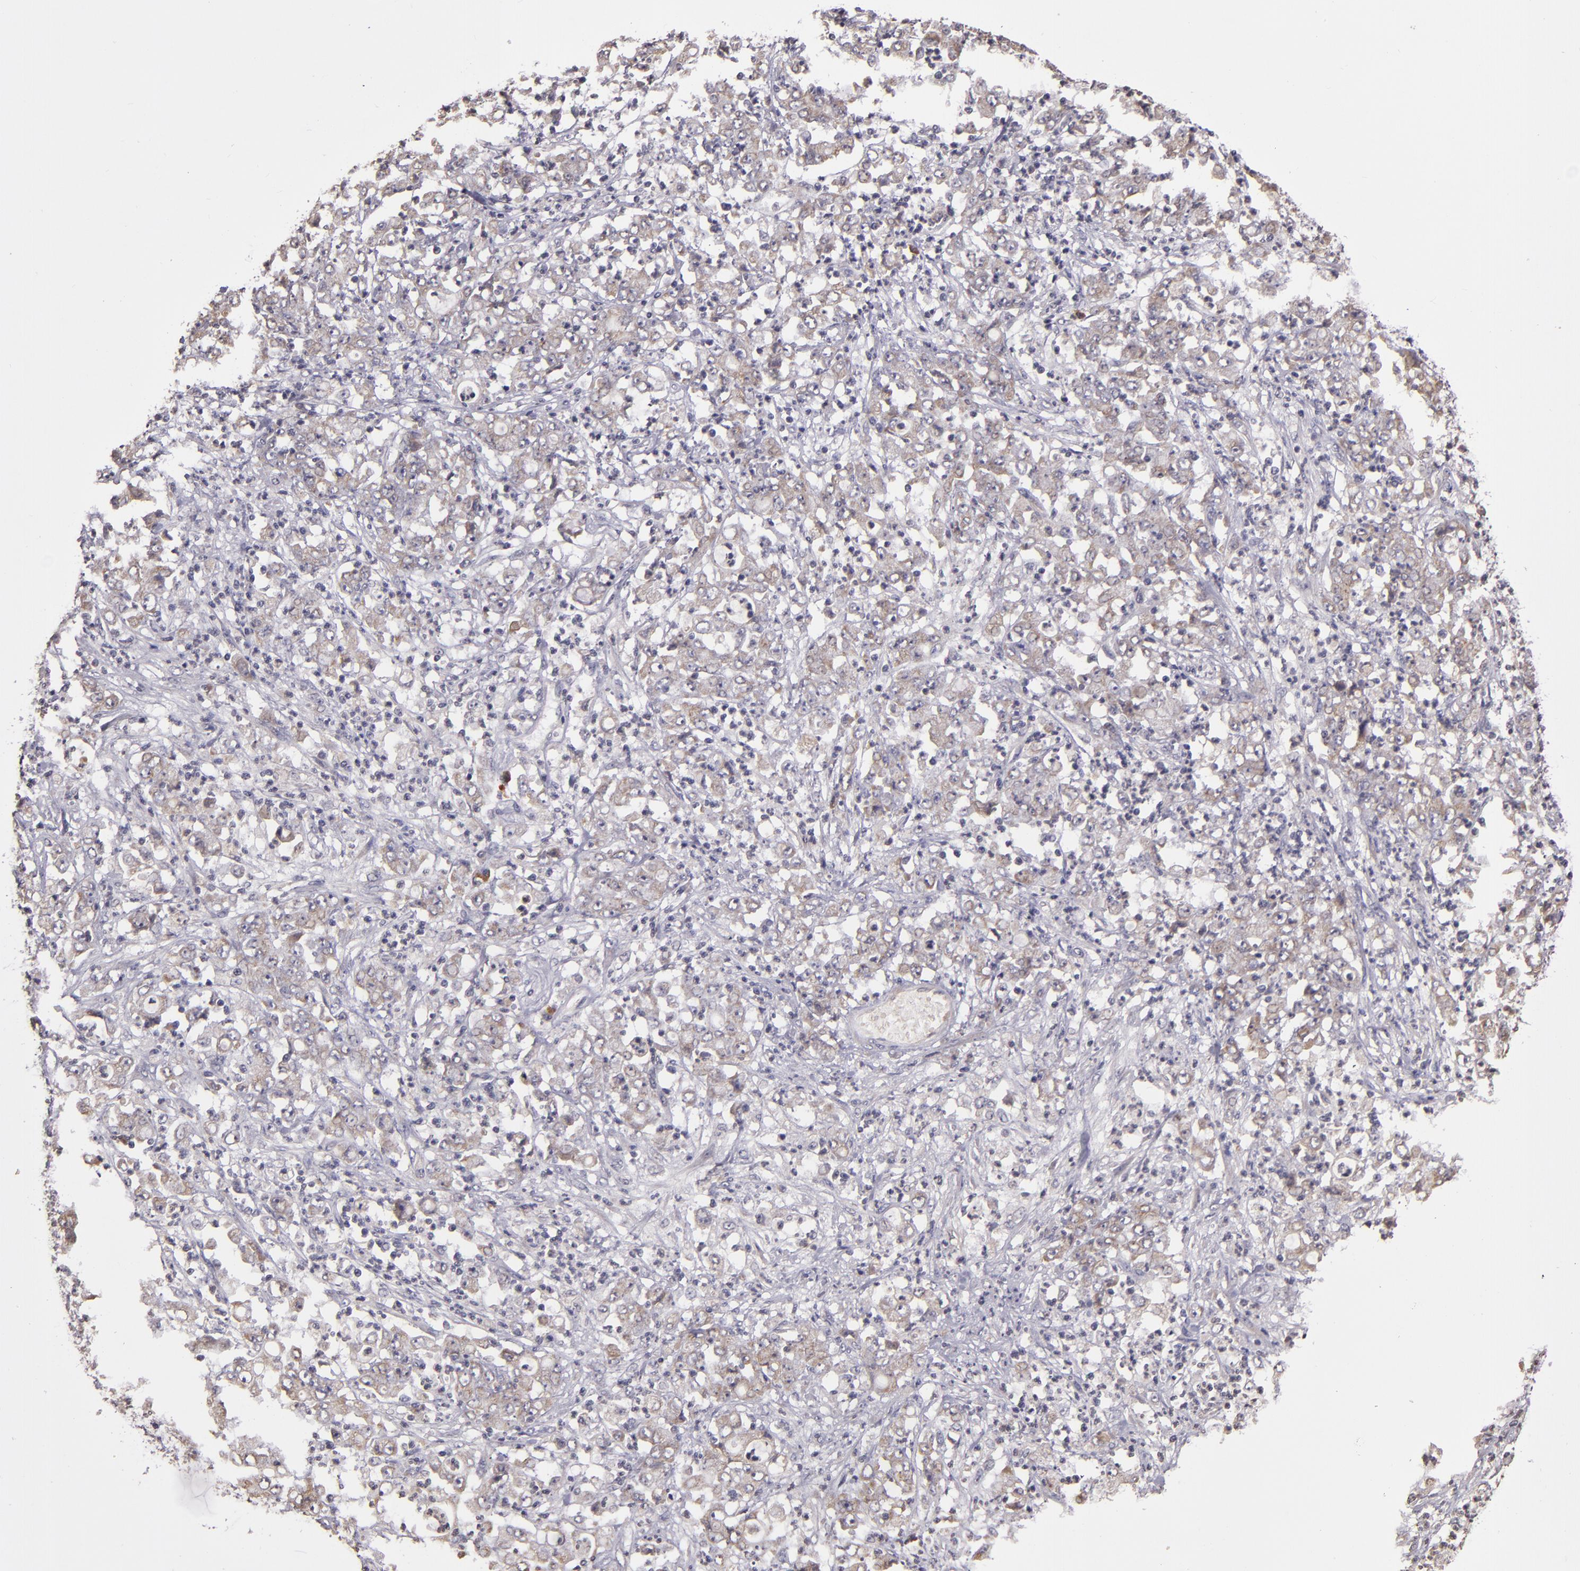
{"staining": {"intensity": "weak", "quantity": ">75%", "location": "cytoplasmic/membranous"}, "tissue": "stomach cancer", "cell_type": "Tumor cells", "image_type": "cancer", "snomed": [{"axis": "morphology", "description": "Adenocarcinoma, NOS"}, {"axis": "topography", "description": "Stomach, lower"}], "caption": "Immunohistochemistry (IHC) image of neoplastic tissue: stomach adenocarcinoma stained using immunohistochemistry (IHC) shows low levels of weak protein expression localized specifically in the cytoplasmic/membranous of tumor cells, appearing as a cytoplasmic/membranous brown color.", "gene": "ABL1", "patient": {"sex": "female", "age": 71}}